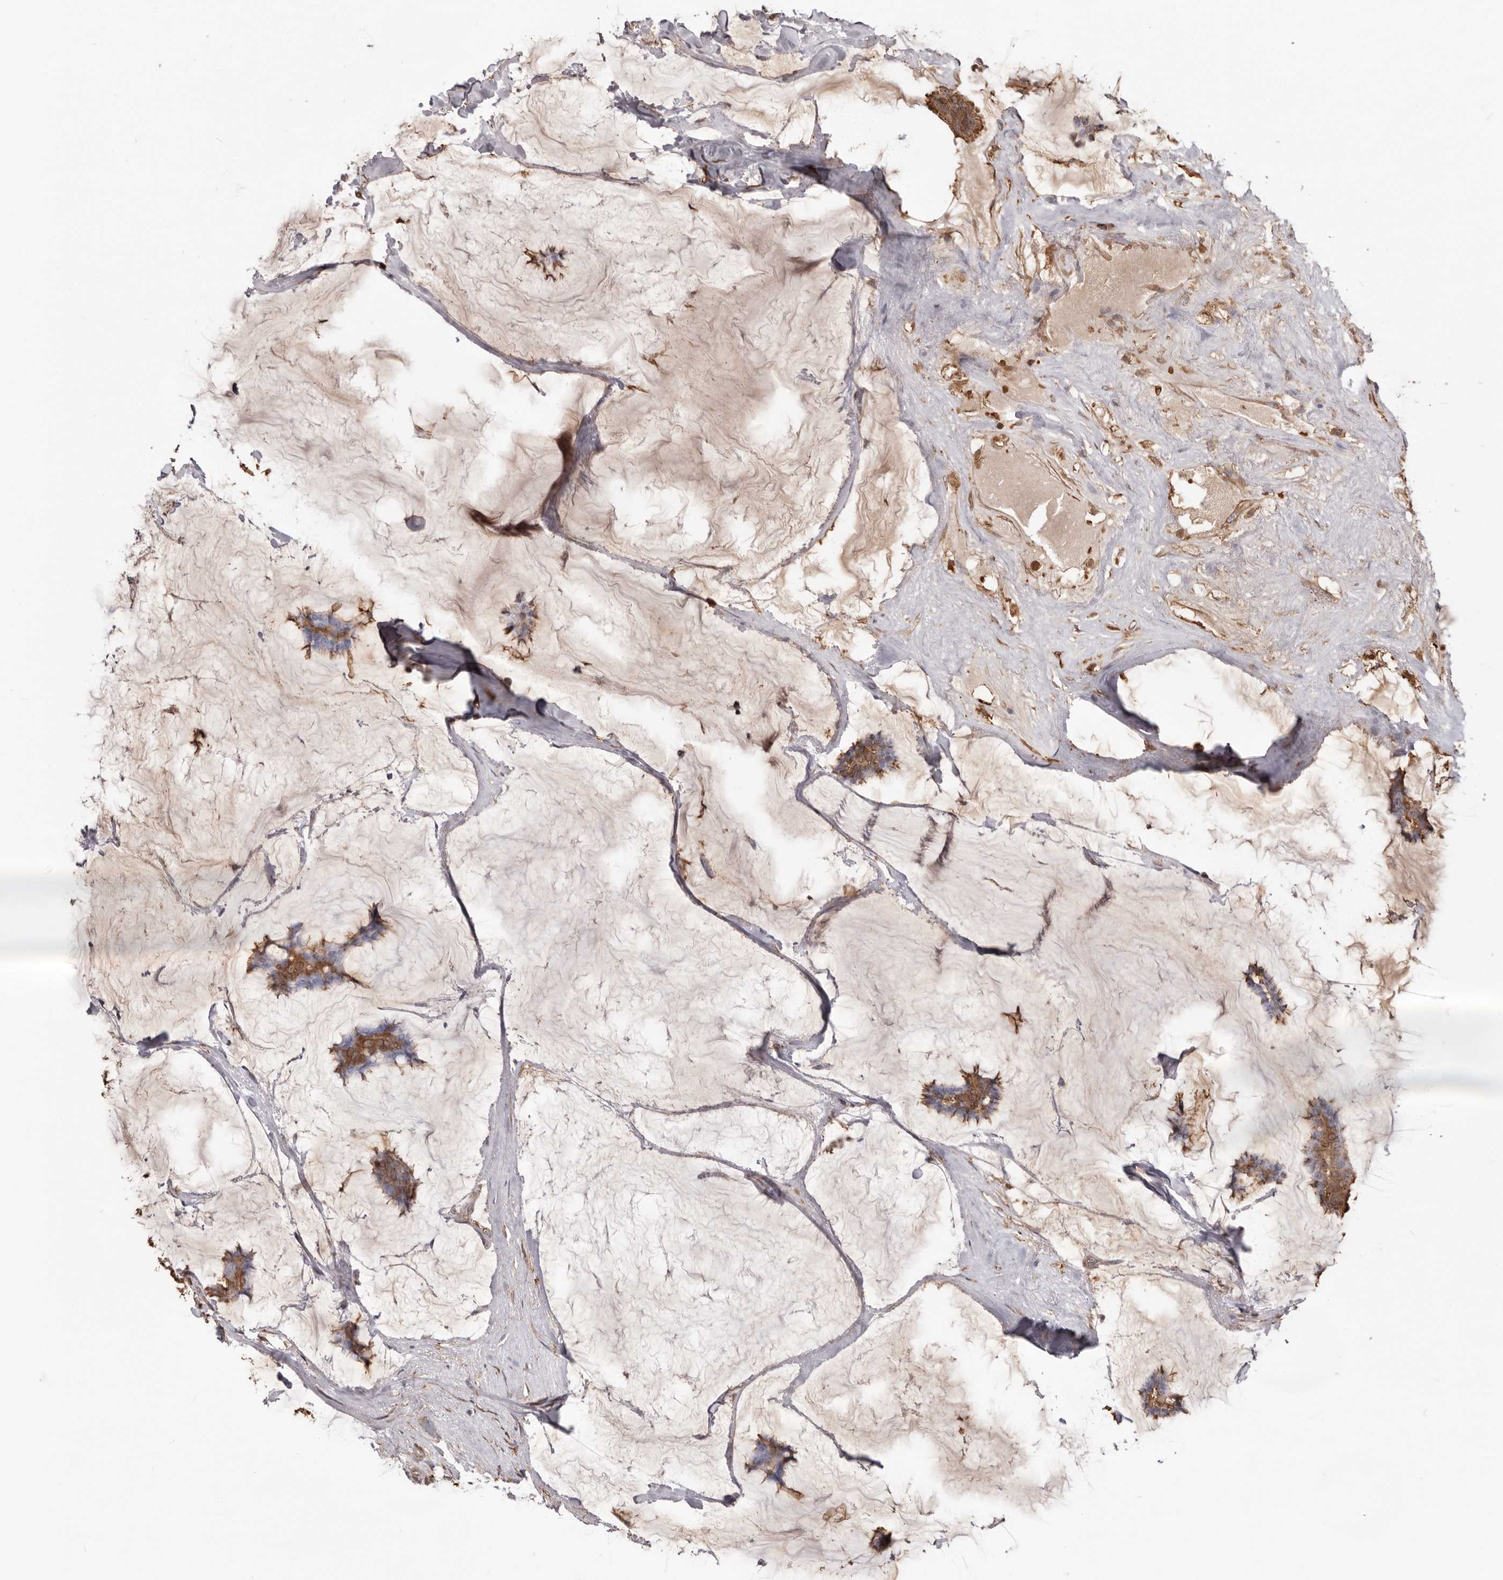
{"staining": {"intensity": "moderate", "quantity": "25%-75%", "location": "cytoplasmic/membranous"}, "tissue": "breast cancer", "cell_type": "Tumor cells", "image_type": "cancer", "snomed": [{"axis": "morphology", "description": "Duct carcinoma"}, {"axis": "topography", "description": "Breast"}], "caption": "Immunohistochemistry (IHC) micrograph of breast cancer (intraductal carcinoma) stained for a protein (brown), which displays medium levels of moderate cytoplasmic/membranous positivity in about 25%-75% of tumor cells.", "gene": "PKM", "patient": {"sex": "female", "age": 93}}